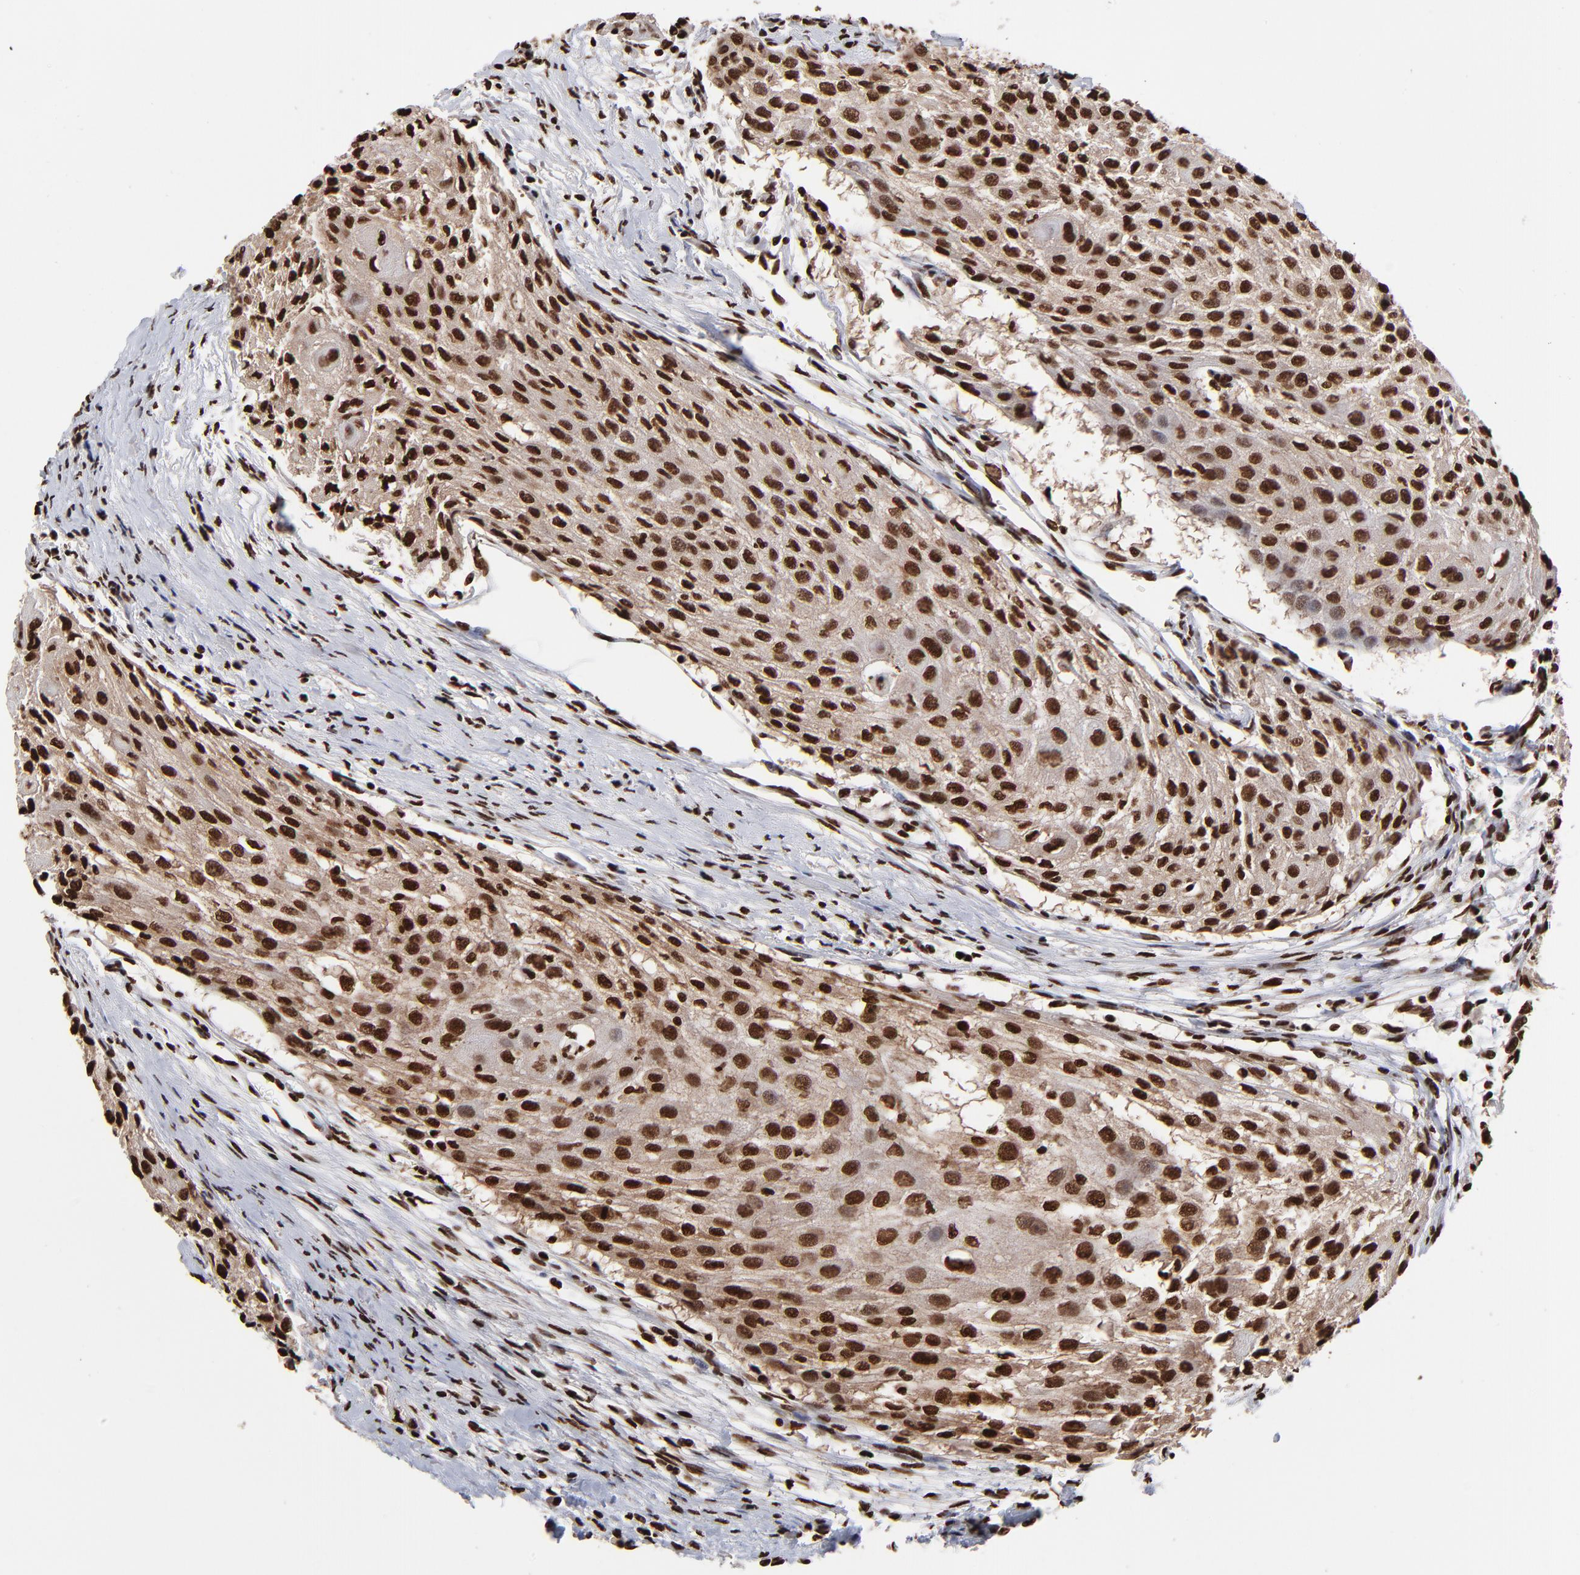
{"staining": {"intensity": "strong", "quantity": ">75%", "location": "cytoplasmic/membranous,nuclear"}, "tissue": "head and neck cancer", "cell_type": "Tumor cells", "image_type": "cancer", "snomed": [{"axis": "morphology", "description": "Squamous cell carcinoma, NOS"}, {"axis": "topography", "description": "Head-Neck"}], "caption": "IHC image of human head and neck squamous cell carcinoma stained for a protein (brown), which exhibits high levels of strong cytoplasmic/membranous and nuclear expression in approximately >75% of tumor cells.", "gene": "ZNF544", "patient": {"sex": "male", "age": 64}}